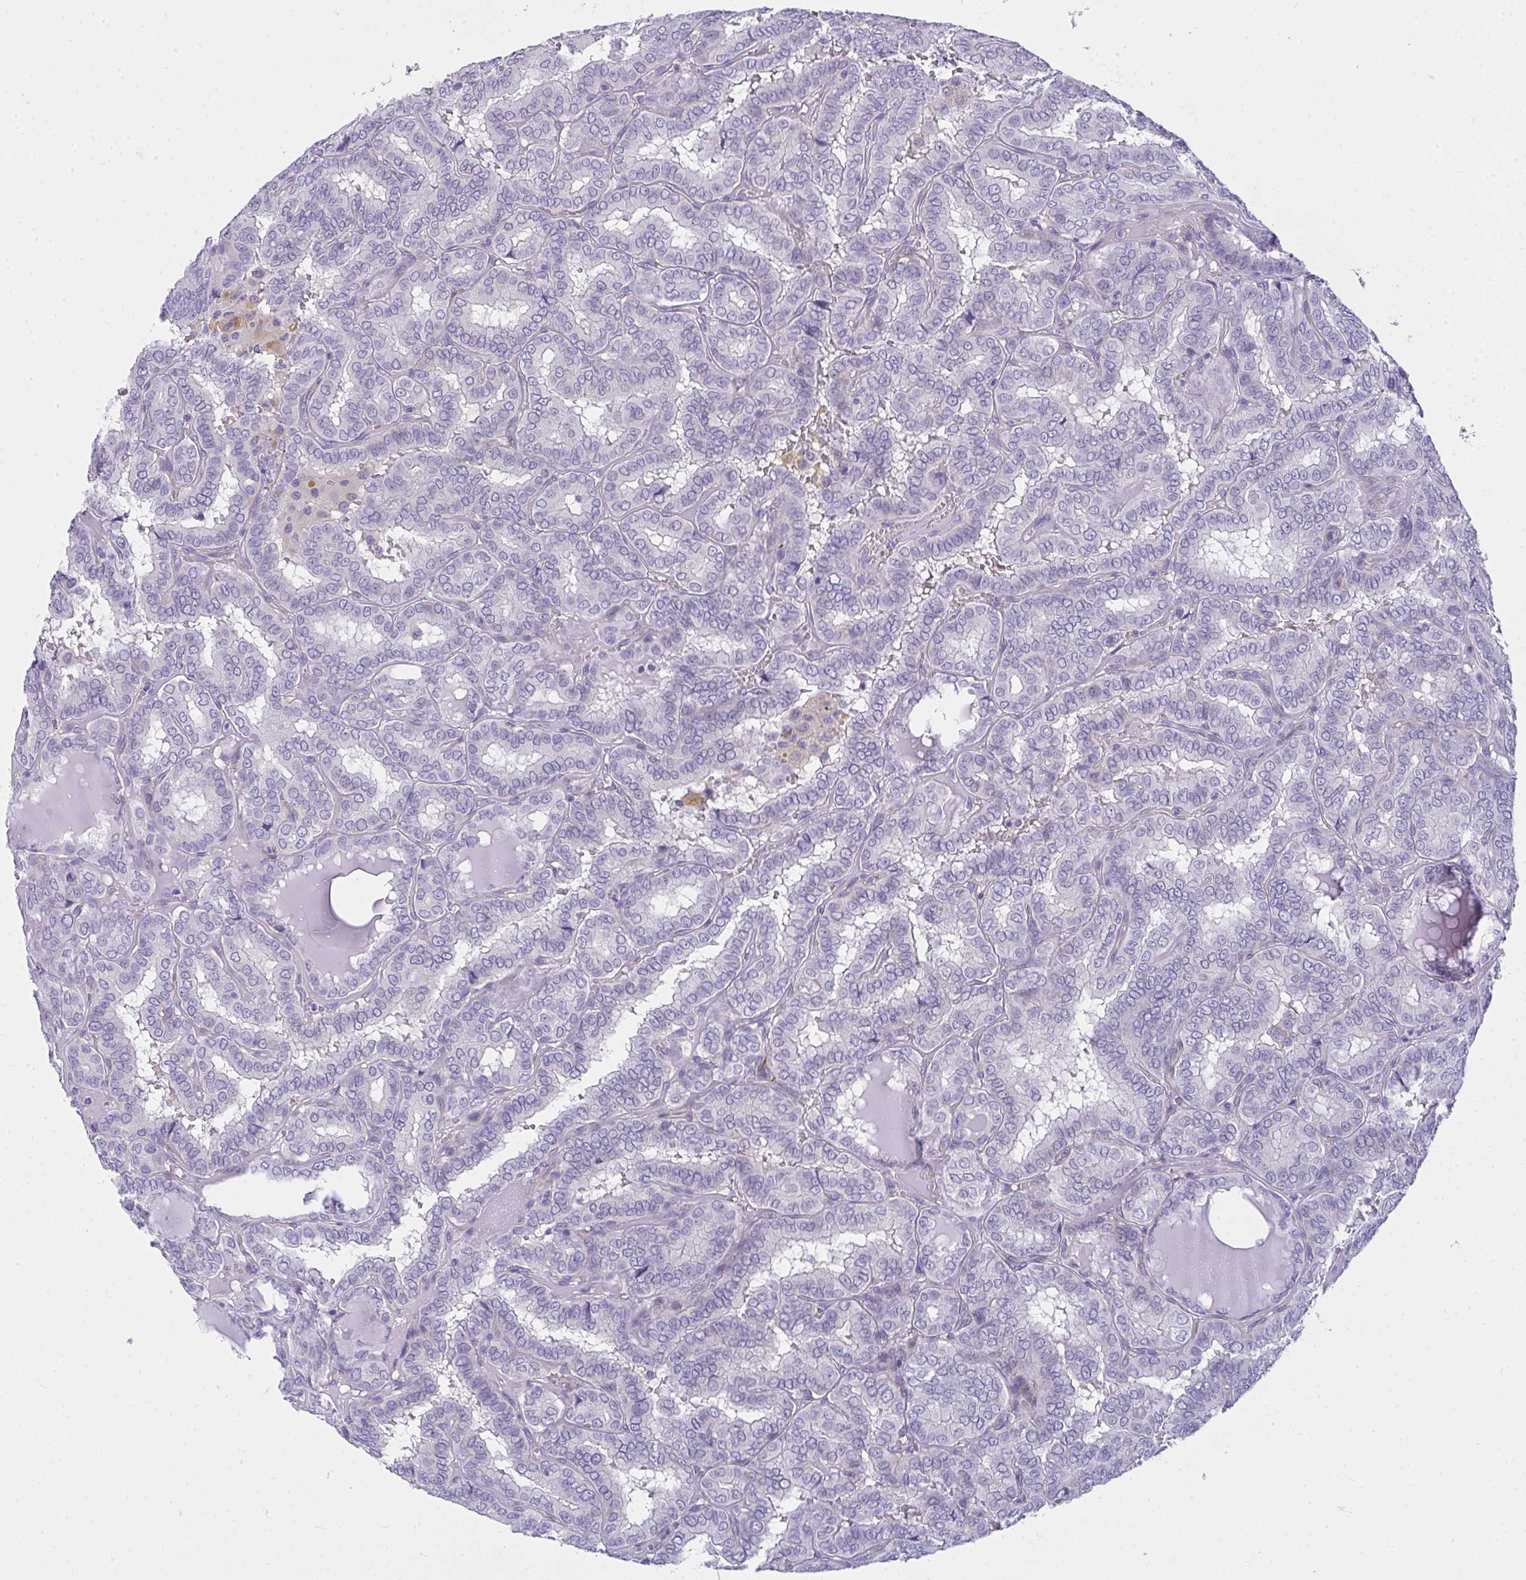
{"staining": {"intensity": "moderate", "quantity": "<25%", "location": "cytoplasmic/membranous"}, "tissue": "thyroid cancer", "cell_type": "Tumor cells", "image_type": "cancer", "snomed": [{"axis": "morphology", "description": "Papillary adenocarcinoma, NOS"}, {"axis": "topography", "description": "Thyroid gland"}], "caption": "Moderate cytoplasmic/membranous positivity is appreciated in about <25% of tumor cells in thyroid cancer.", "gene": "TSBP1", "patient": {"sex": "female", "age": 46}}